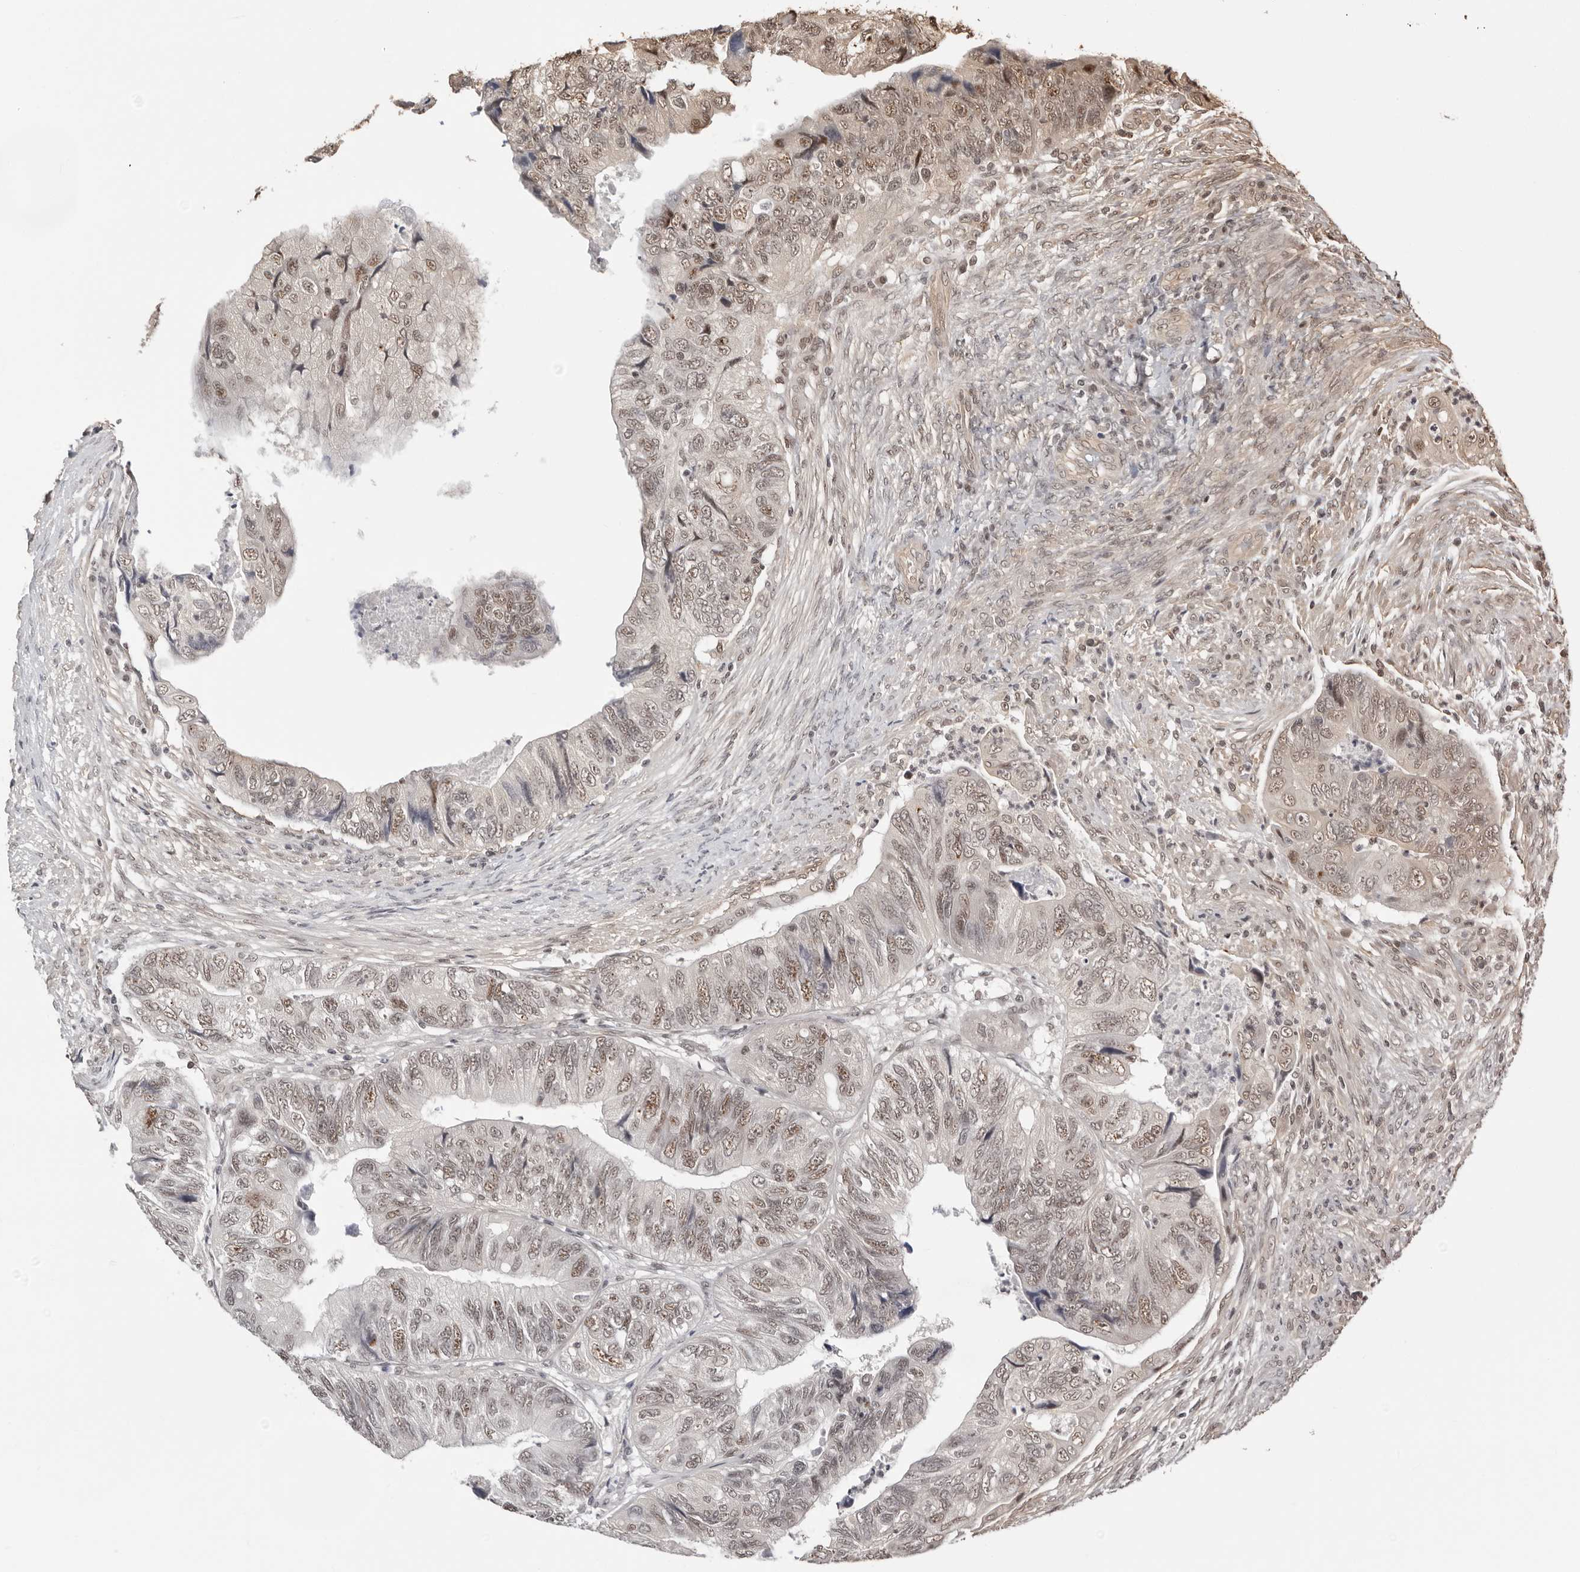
{"staining": {"intensity": "weak", "quantity": ">75%", "location": "nuclear"}, "tissue": "colorectal cancer", "cell_type": "Tumor cells", "image_type": "cancer", "snomed": [{"axis": "morphology", "description": "Adenocarcinoma, NOS"}, {"axis": "topography", "description": "Rectum"}], "caption": "The image shows a brown stain indicating the presence of a protein in the nuclear of tumor cells in colorectal cancer. (Stains: DAB (3,3'-diaminobenzidine) in brown, nuclei in blue, Microscopy: brightfield microscopy at high magnification).", "gene": "SDE2", "patient": {"sex": "male", "age": 63}}